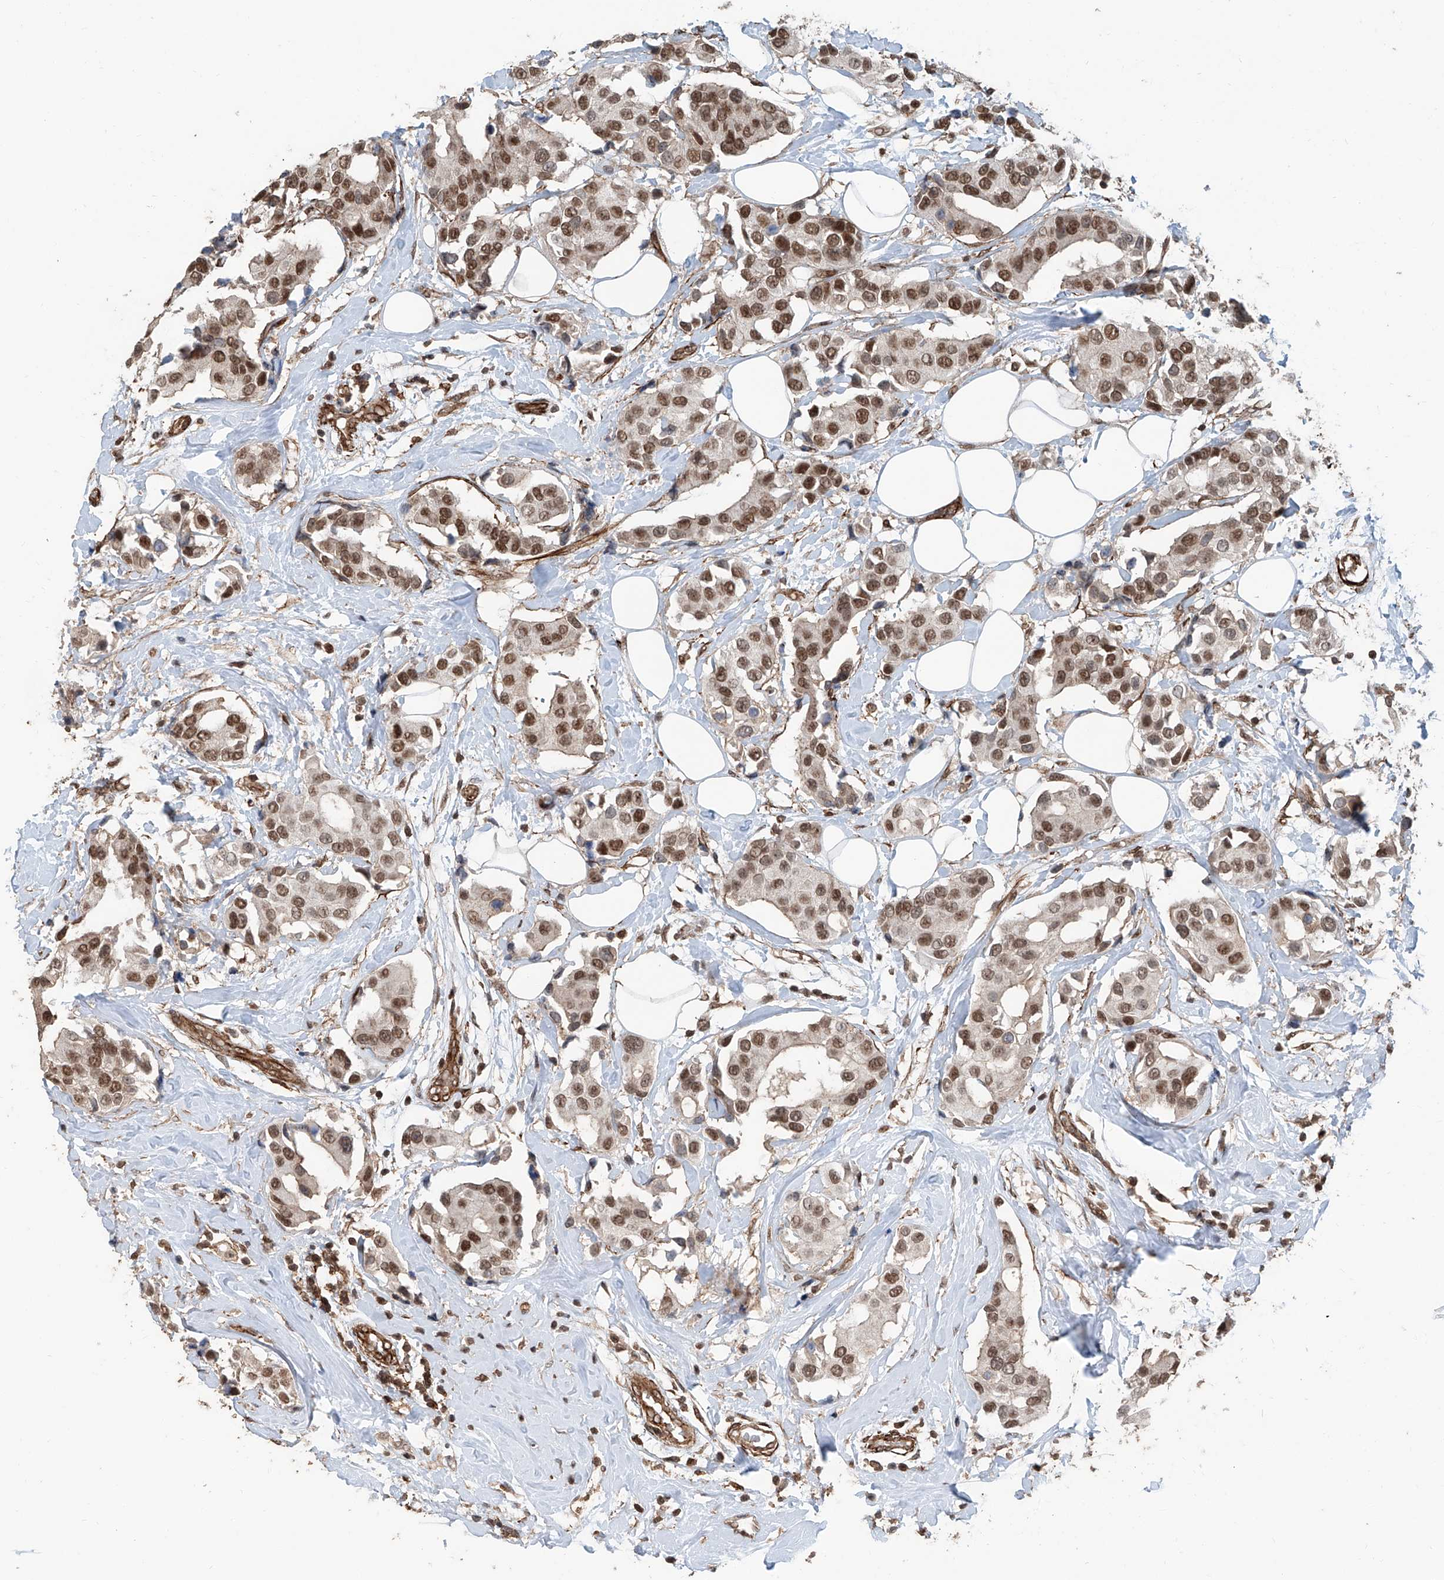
{"staining": {"intensity": "moderate", "quantity": ">75%", "location": "nuclear"}, "tissue": "breast cancer", "cell_type": "Tumor cells", "image_type": "cancer", "snomed": [{"axis": "morphology", "description": "Normal tissue, NOS"}, {"axis": "morphology", "description": "Duct carcinoma"}, {"axis": "topography", "description": "Breast"}], "caption": "Immunohistochemistry staining of breast intraductal carcinoma, which demonstrates medium levels of moderate nuclear expression in approximately >75% of tumor cells indicating moderate nuclear protein expression. The staining was performed using DAB (3,3'-diaminobenzidine) (brown) for protein detection and nuclei were counterstained in hematoxylin (blue).", "gene": "SDE2", "patient": {"sex": "female", "age": 39}}